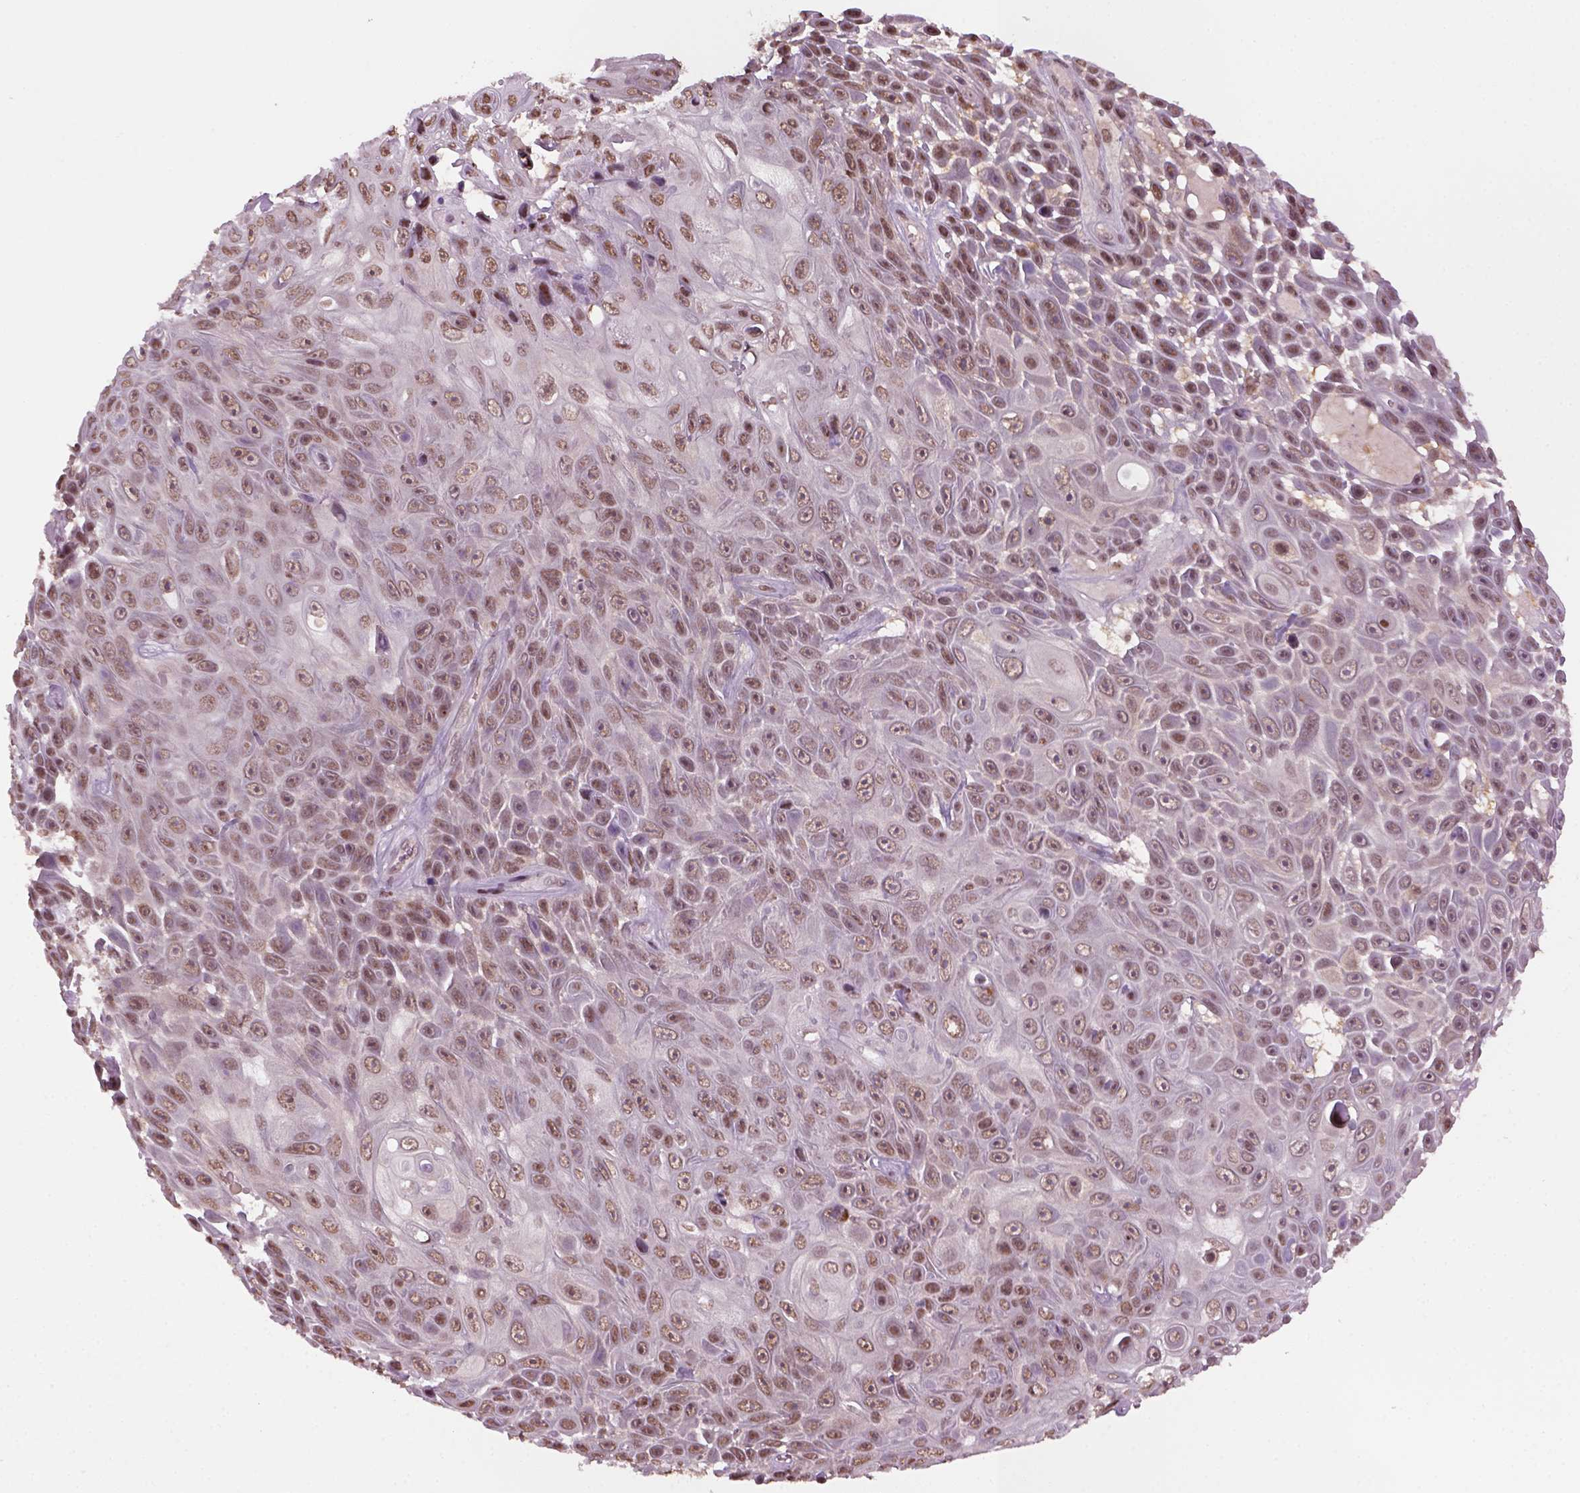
{"staining": {"intensity": "moderate", "quantity": ">75%", "location": "nuclear"}, "tissue": "skin cancer", "cell_type": "Tumor cells", "image_type": "cancer", "snomed": [{"axis": "morphology", "description": "Squamous cell carcinoma, NOS"}, {"axis": "topography", "description": "Skin"}], "caption": "Human skin cancer stained with a brown dye reveals moderate nuclear positive positivity in about >75% of tumor cells.", "gene": "GOT1", "patient": {"sex": "male", "age": 82}}